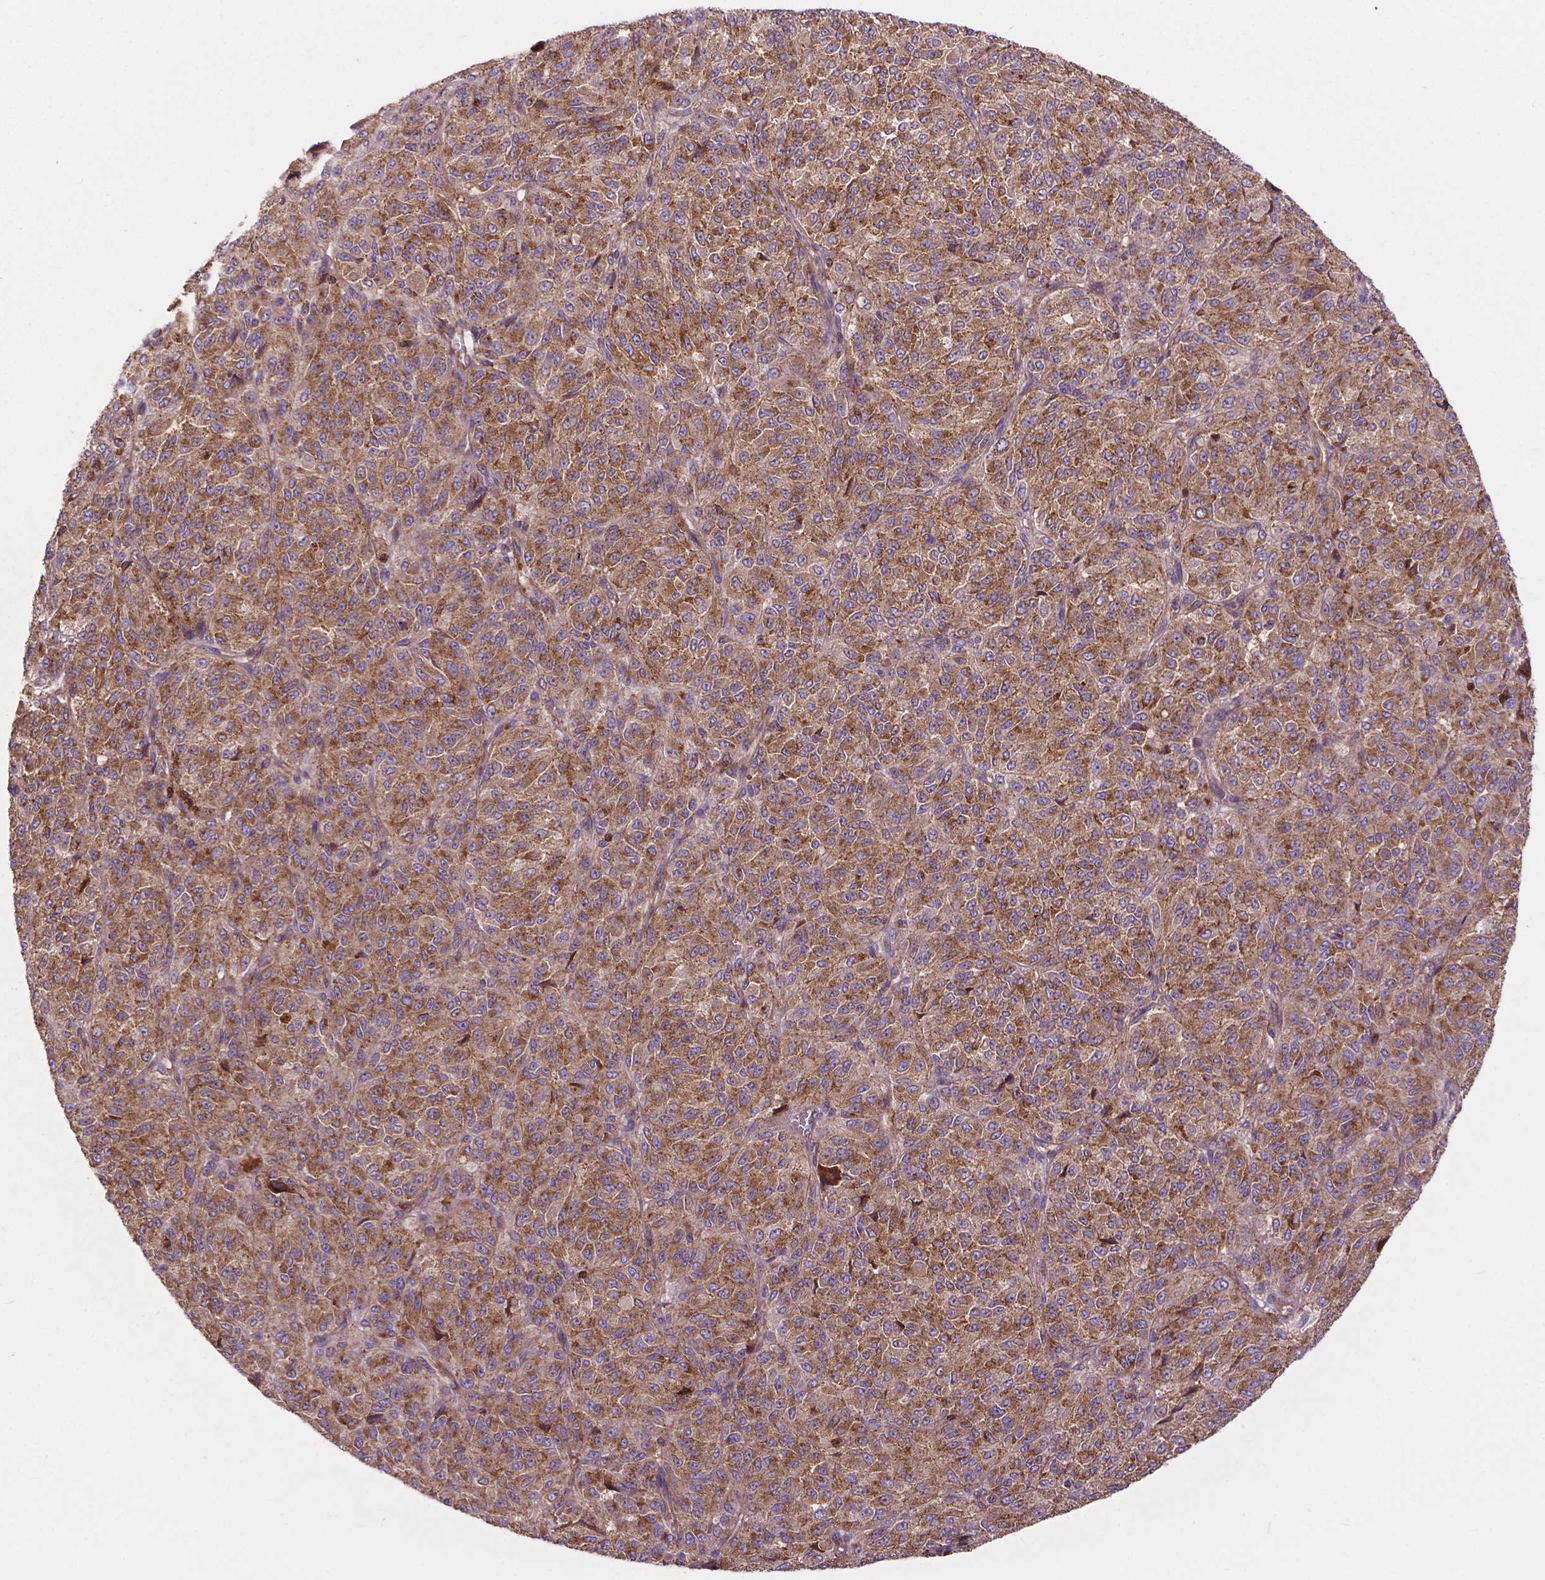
{"staining": {"intensity": "moderate", "quantity": ">75%", "location": "cytoplasmic/membranous"}, "tissue": "melanoma", "cell_type": "Tumor cells", "image_type": "cancer", "snomed": [{"axis": "morphology", "description": "Malignant melanoma, Metastatic site"}, {"axis": "topography", "description": "Brain"}], "caption": "Malignant melanoma (metastatic site) tissue exhibits moderate cytoplasmic/membranous expression in about >75% of tumor cells", "gene": "CHMP4A", "patient": {"sex": "female", "age": 56}}